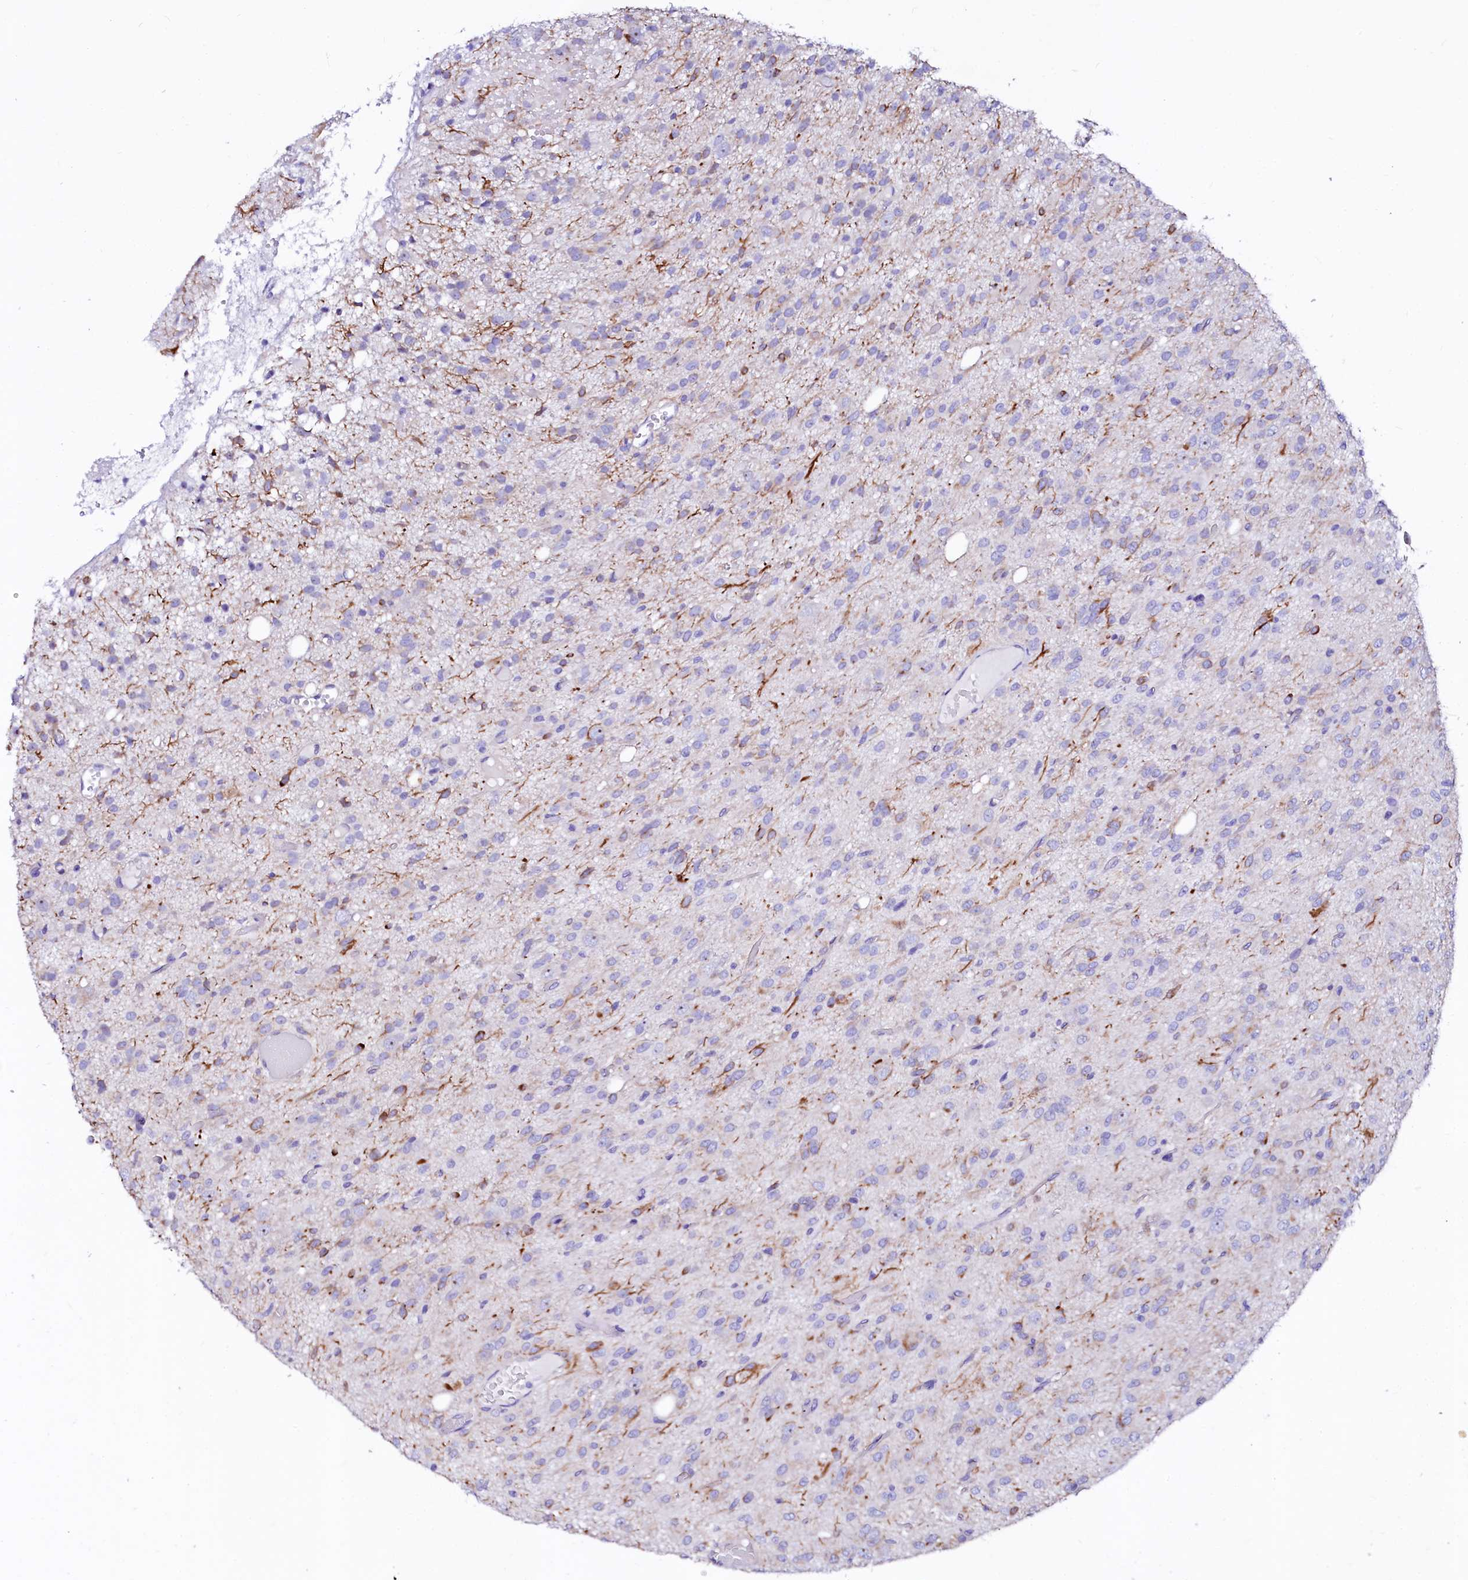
{"staining": {"intensity": "negative", "quantity": "none", "location": "none"}, "tissue": "glioma", "cell_type": "Tumor cells", "image_type": "cancer", "snomed": [{"axis": "morphology", "description": "Glioma, malignant, High grade"}, {"axis": "topography", "description": "Brain"}], "caption": "Immunohistochemistry histopathology image of neoplastic tissue: malignant glioma (high-grade) stained with DAB exhibits no significant protein positivity in tumor cells.", "gene": "SFR1", "patient": {"sex": "female", "age": 59}}